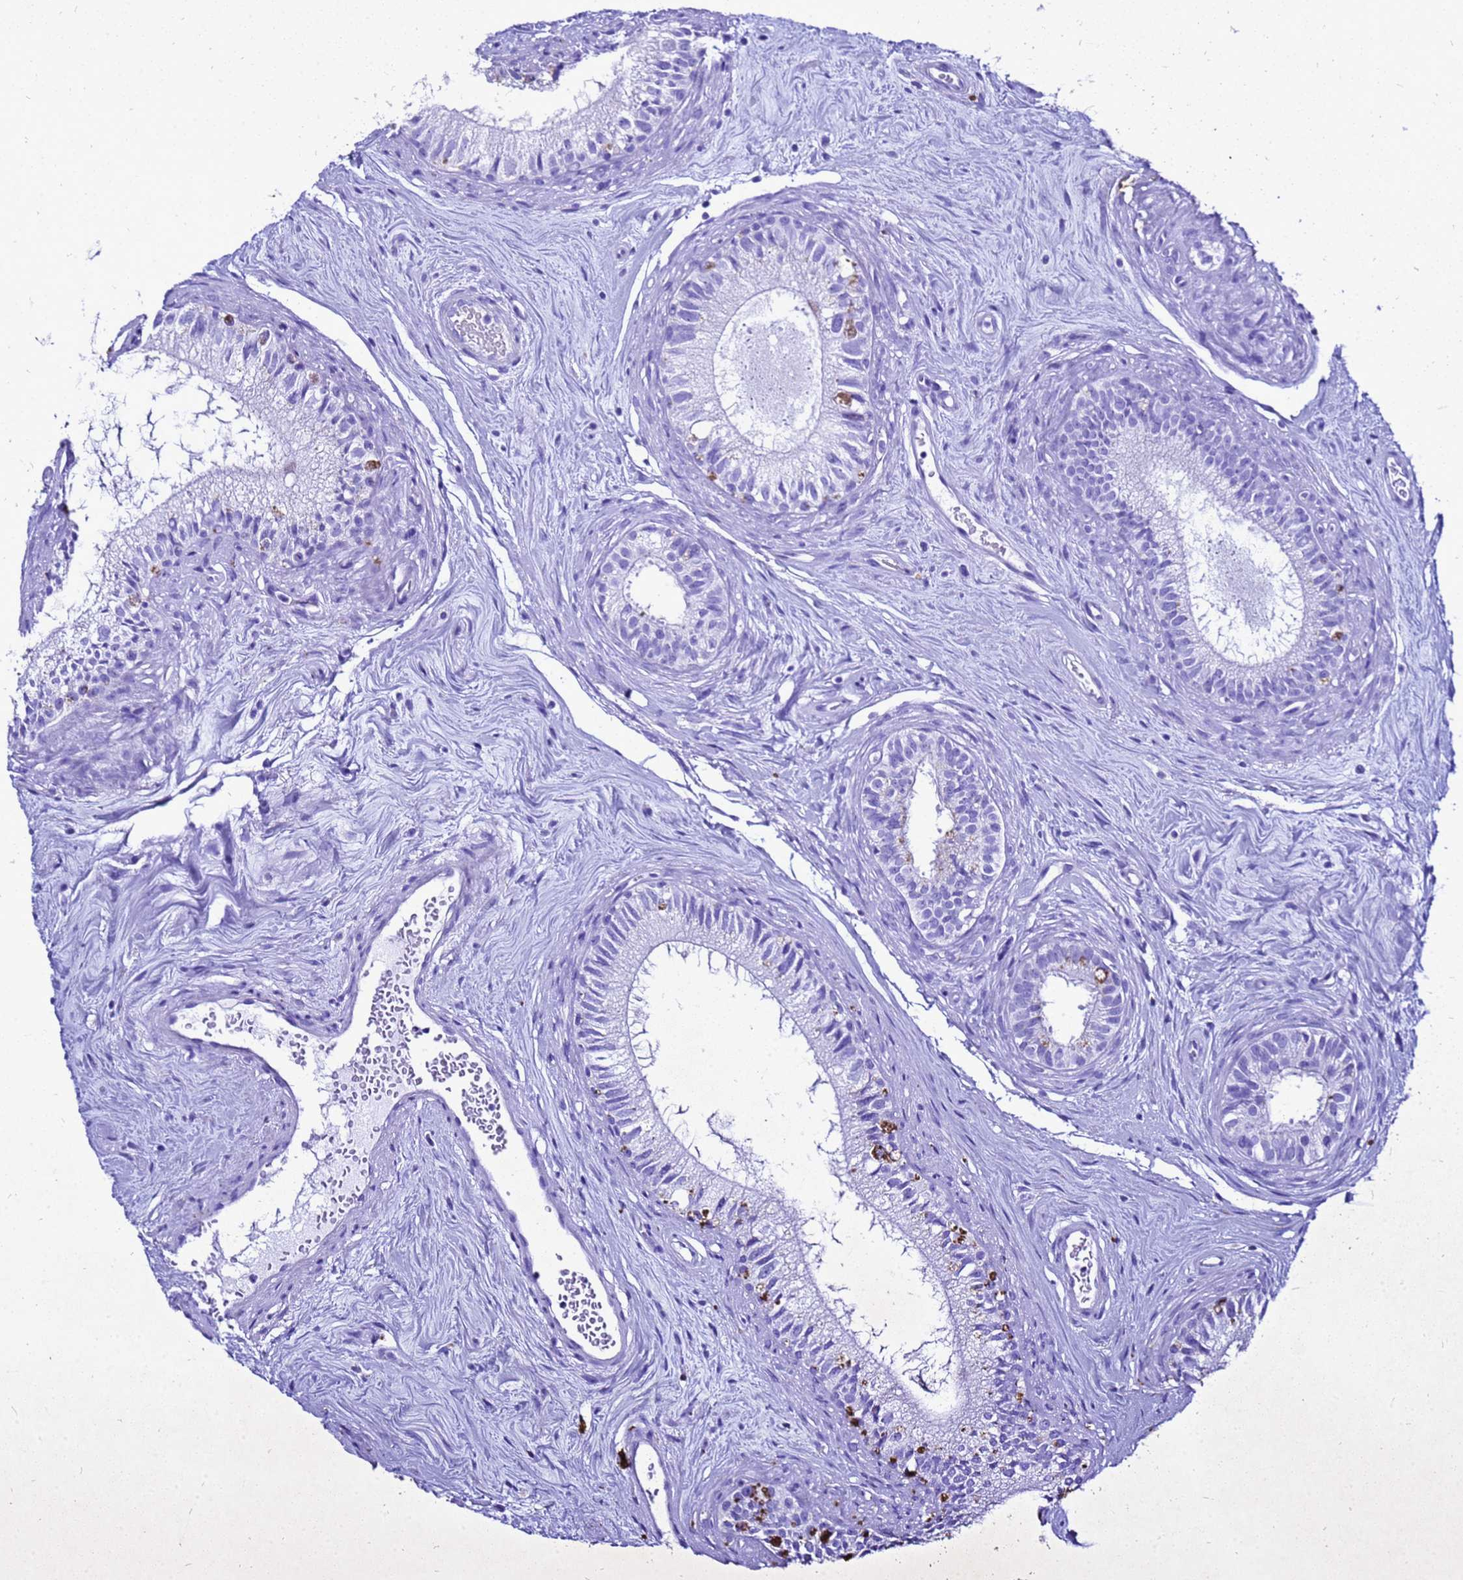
{"staining": {"intensity": "negative", "quantity": "none", "location": "none"}, "tissue": "epididymis", "cell_type": "Glandular cells", "image_type": "normal", "snomed": [{"axis": "morphology", "description": "Normal tissue, NOS"}, {"axis": "topography", "description": "Epididymis"}], "caption": "Human epididymis stained for a protein using immunohistochemistry displays no staining in glandular cells.", "gene": "LIPF", "patient": {"sex": "male", "age": 71}}